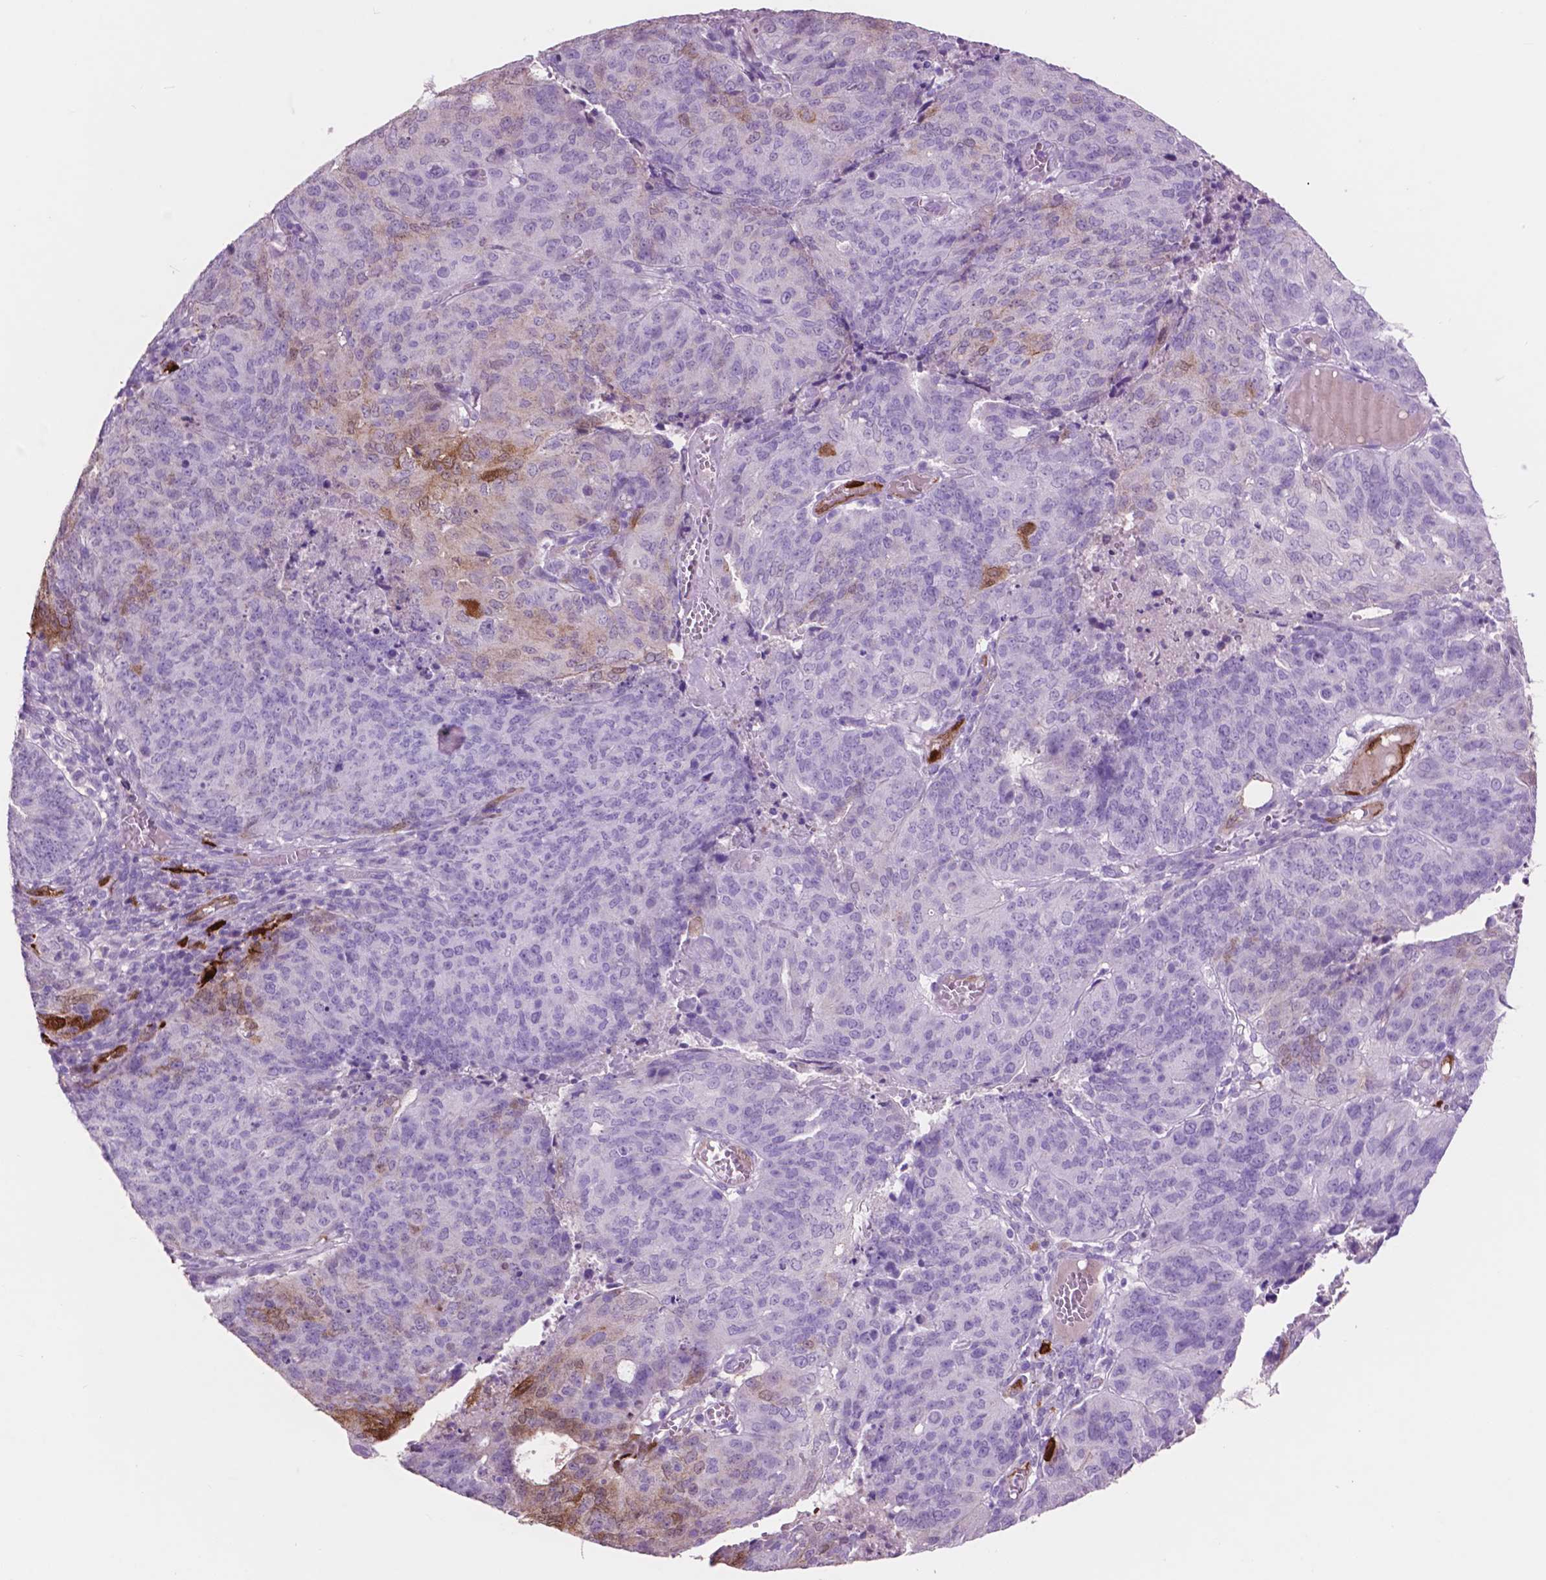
{"staining": {"intensity": "moderate", "quantity": "<25%", "location": "cytoplasmic/membranous,nuclear"}, "tissue": "endometrial cancer", "cell_type": "Tumor cells", "image_type": "cancer", "snomed": [{"axis": "morphology", "description": "Adenocarcinoma, NOS"}, {"axis": "topography", "description": "Endometrium"}], "caption": "Tumor cells exhibit low levels of moderate cytoplasmic/membranous and nuclear positivity in approximately <25% of cells in human adenocarcinoma (endometrial).", "gene": "IDO1", "patient": {"sex": "female", "age": 82}}